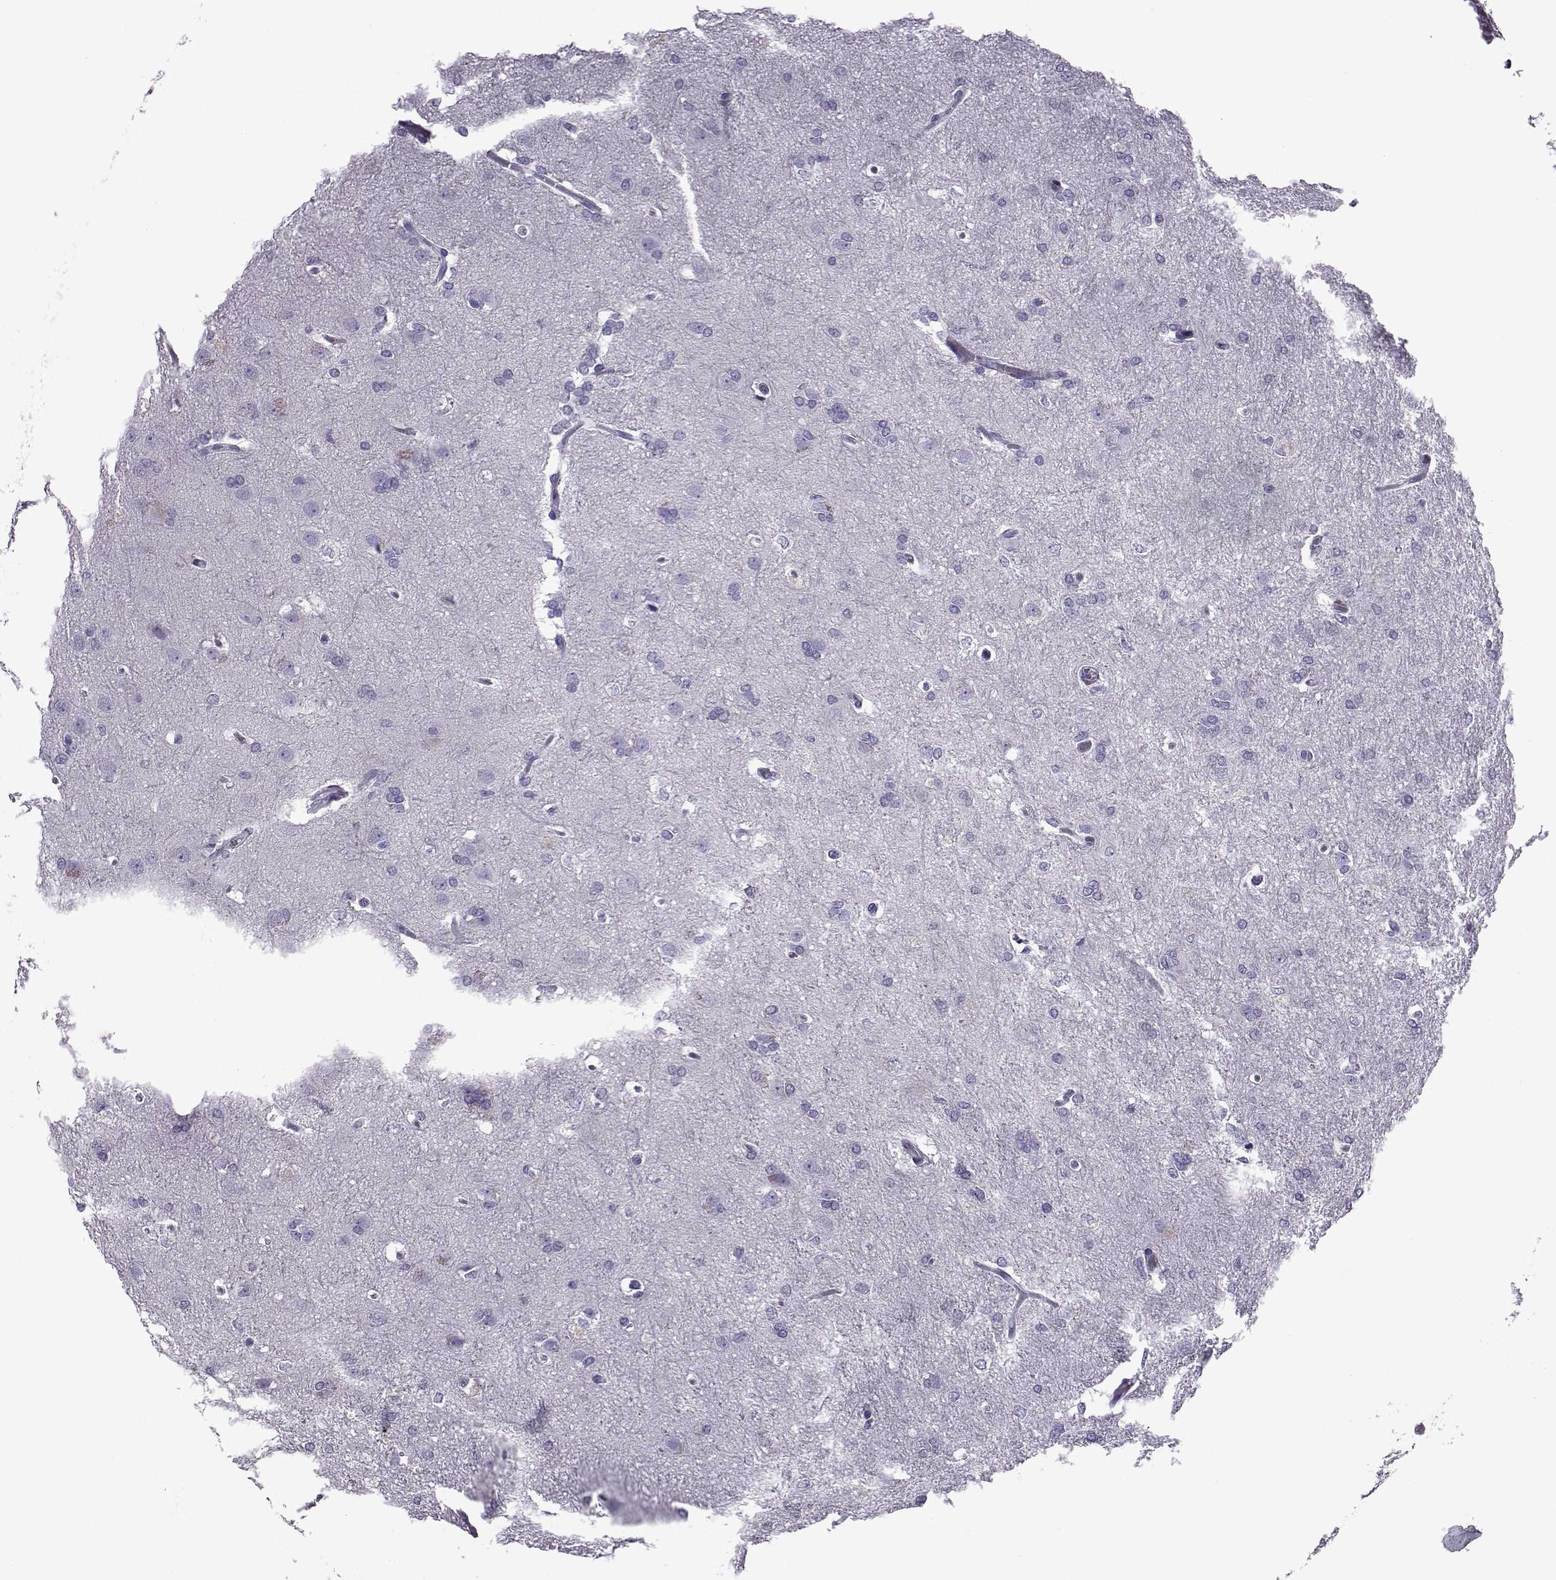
{"staining": {"intensity": "negative", "quantity": "none", "location": "none"}, "tissue": "glioma", "cell_type": "Tumor cells", "image_type": "cancer", "snomed": [{"axis": "morphology", "description": "Glioma, malignant, High grade"}, {"axis": "topography", "description": "Brain"}], "caption": "High magnification brightfield microscopy of glioma stained with DAB (brown) and counterstained with hematoxylin (blue): tumor cells show no significant expression.", "gene": "OIP5", "patient": {"sex": "male", "age": 68}}